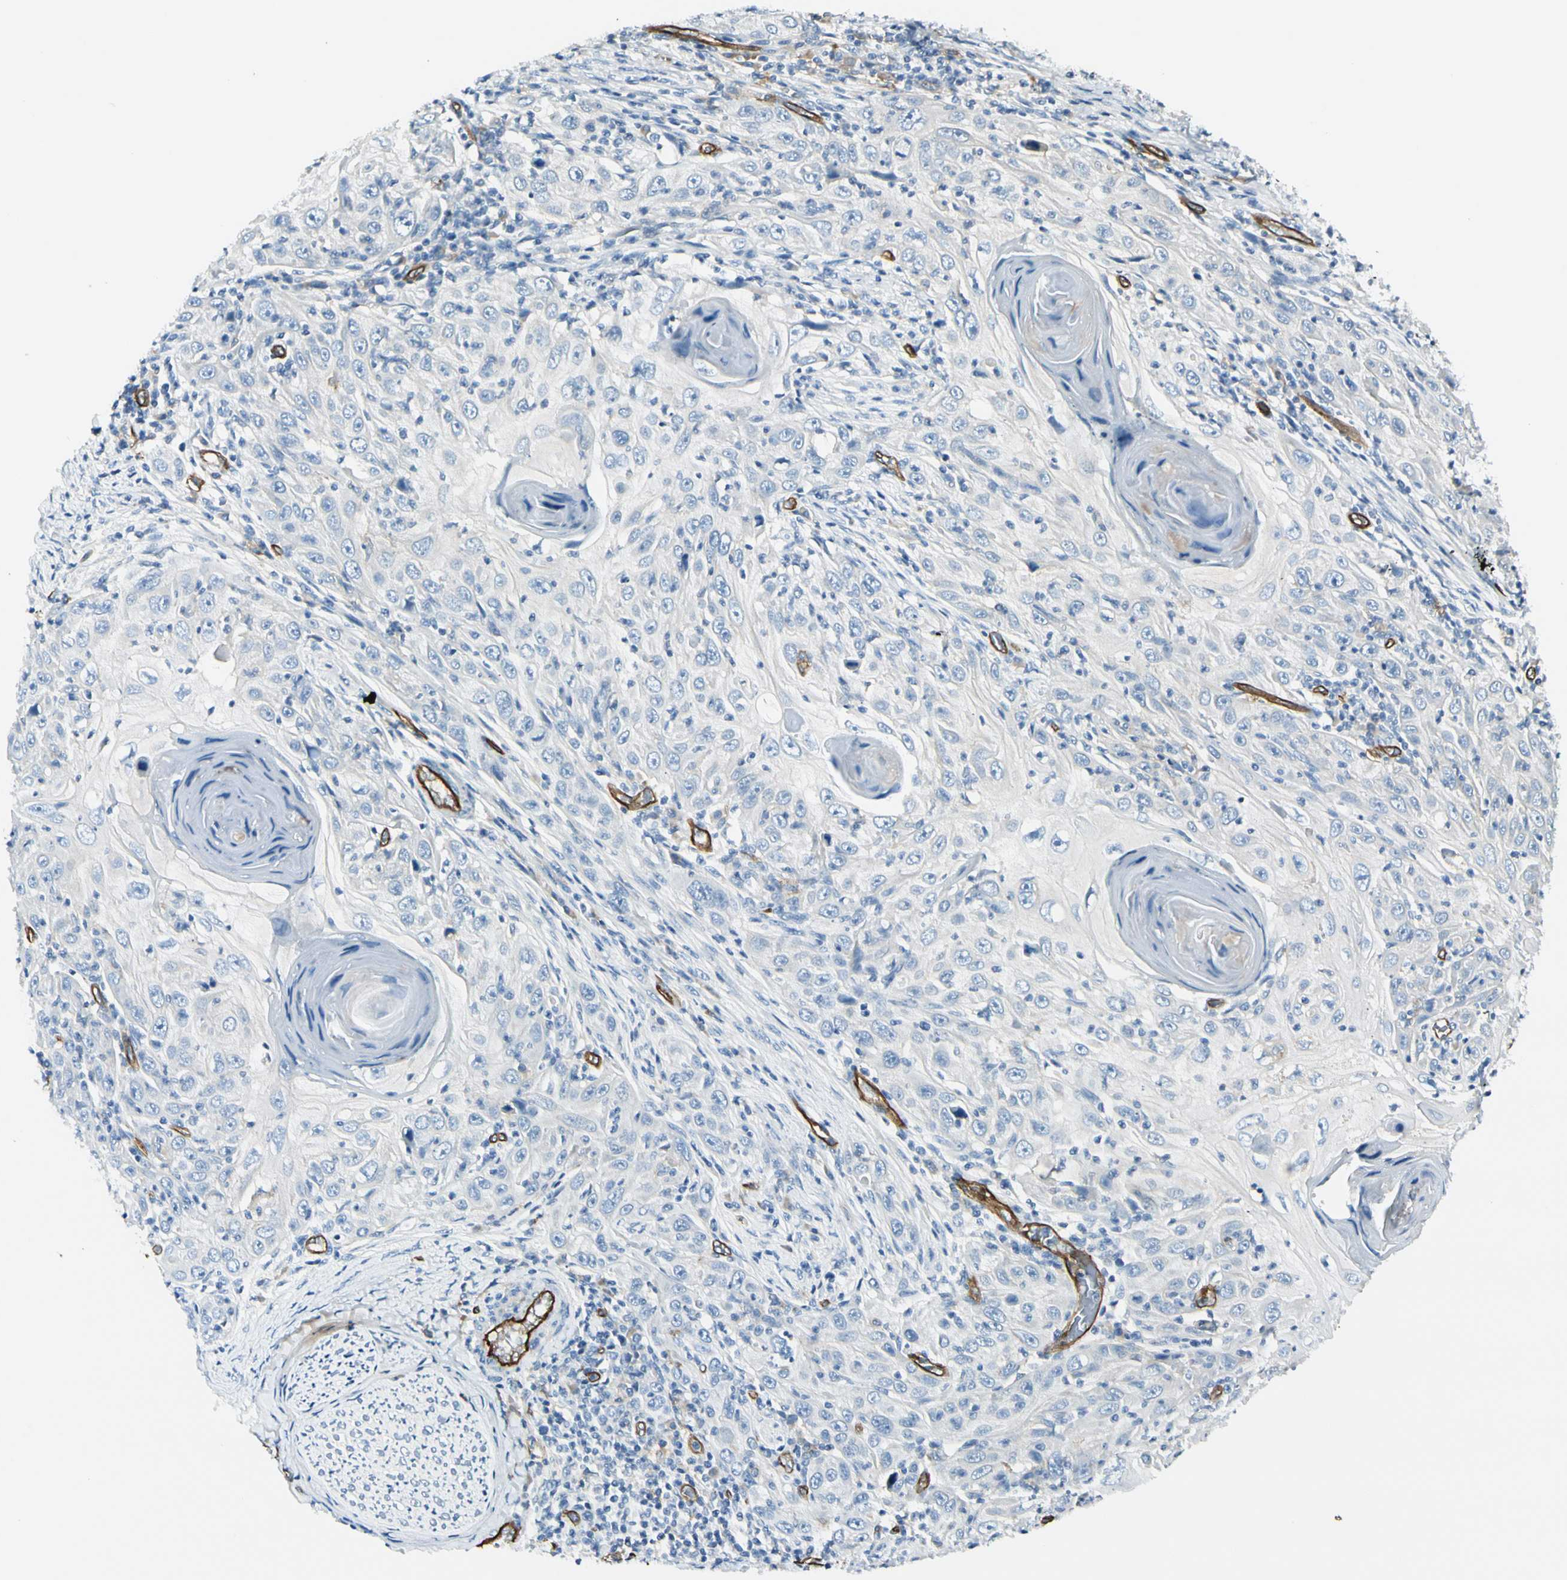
{"staining": {"intensity": "negative", "quantity": "none", "location": "none"}, "tissue": "skin cancer", "cell_type": "Tumor cells", "image_type": "cancer", "snomed": [{"axis": "morphology", "description": "Squamous cell carcinoma, NOS"}, {"axis": "topography", "description": "Skin"}], "caption": "IHC photomicrograph of neoplastic tissue: human skin cancer stained with DAB (3,3'-diaminobenzidine) exhibits no significant protein staining in tumor cells. (IHC, brightfield microscopy, high magnification).", "gene": "CD93", "patient": {"sex": "female", "age": 88}}